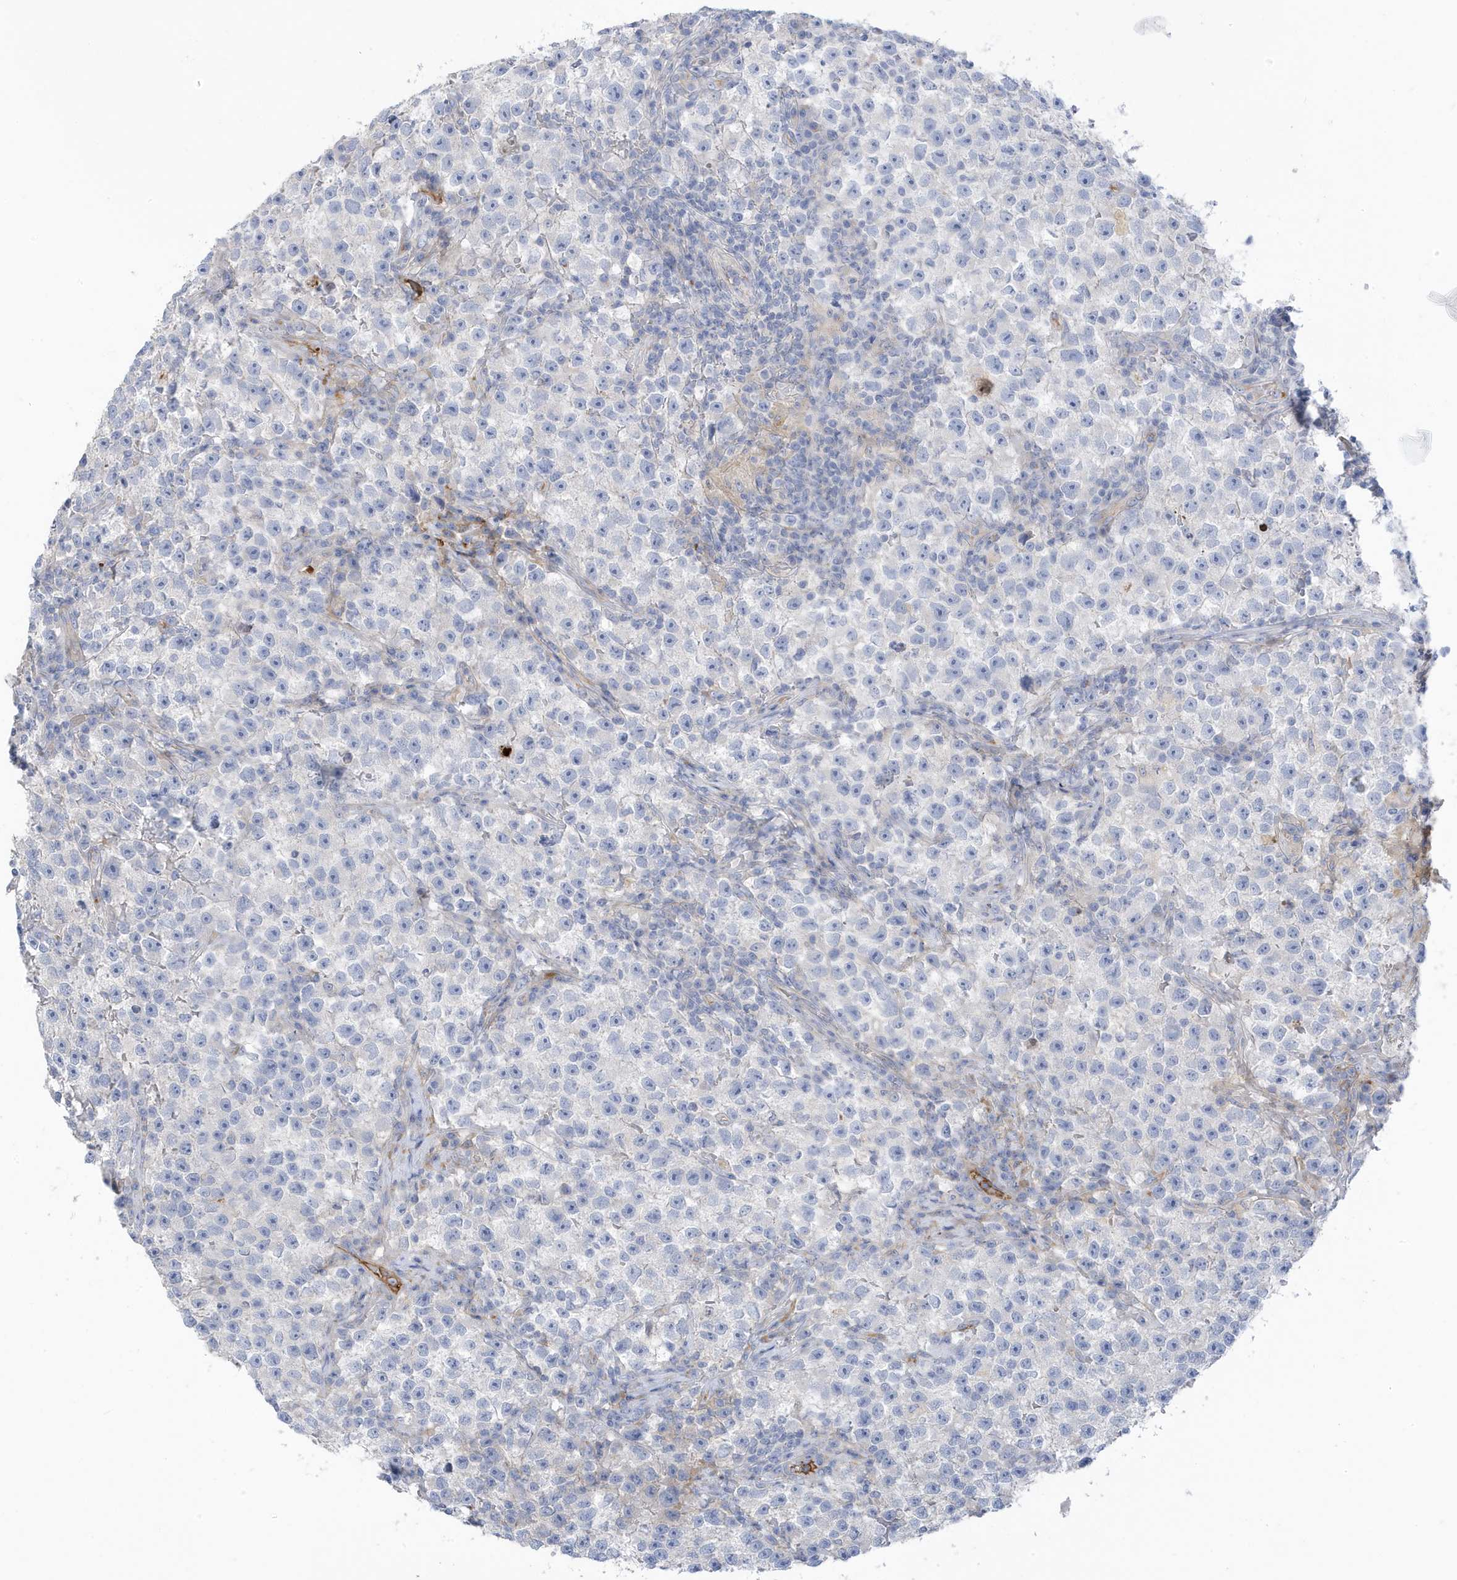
{"staining": {"intensity": "negative", "quantity": "none", "location": "none"}, "tissue": "testis cancer", "cell_type": "Tumor cells", "image_type": "cancer", "snomed": [{"axis": "morphology", "description": "Seminoma, NOS"}, {"axis": "topography", "description": "Testis"}], "caption": "The immunohistochemistry (IHC) histopathology image has no significant positivity in tumor cells of testis seminoma tissue.", "gene": "ATP13A5", "patient": {"sex": "male", "age": 22}}